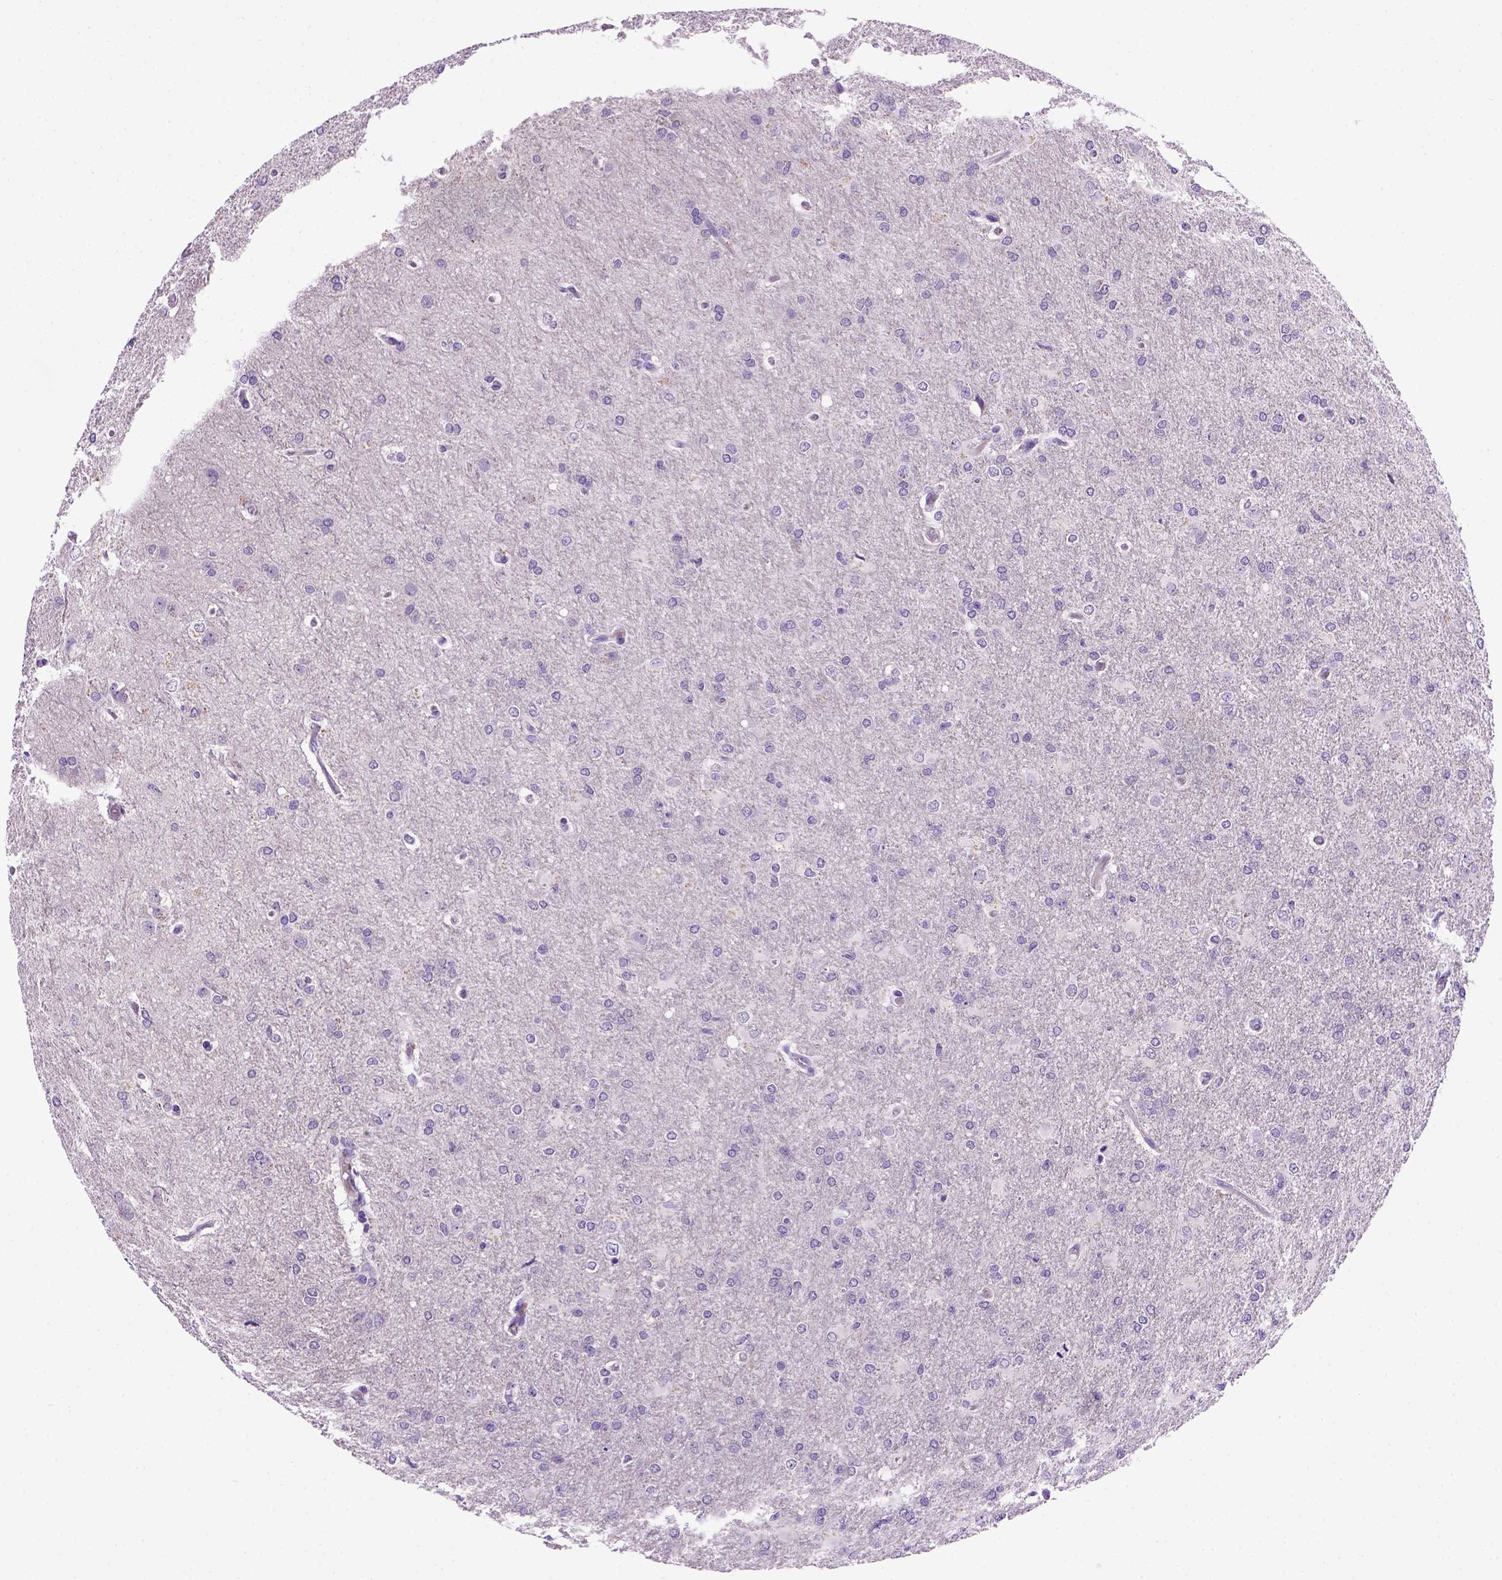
{"staining": {"intensity": "negative", "quantity": "none", "location": "none"}, "tissue": "glioma", "cell_type": "Tumor cells", "image_type": "cancer", "snomed": [{"axis": "morphology", "description": "Glioma, malignant, High grade"}, {"axis": "topography", "description": "Brain"}], "caption": "Glioma was stained to show a protein in brown. There is no significant expression in tumor cells. Brightfield microscopy of immunohistochemistry (IHC) stained with DAB (brown) and hematoxylin (blue), captured at high magnification.", "gene": "CDH1", "patient": {"sex": "male", "age": 68}}